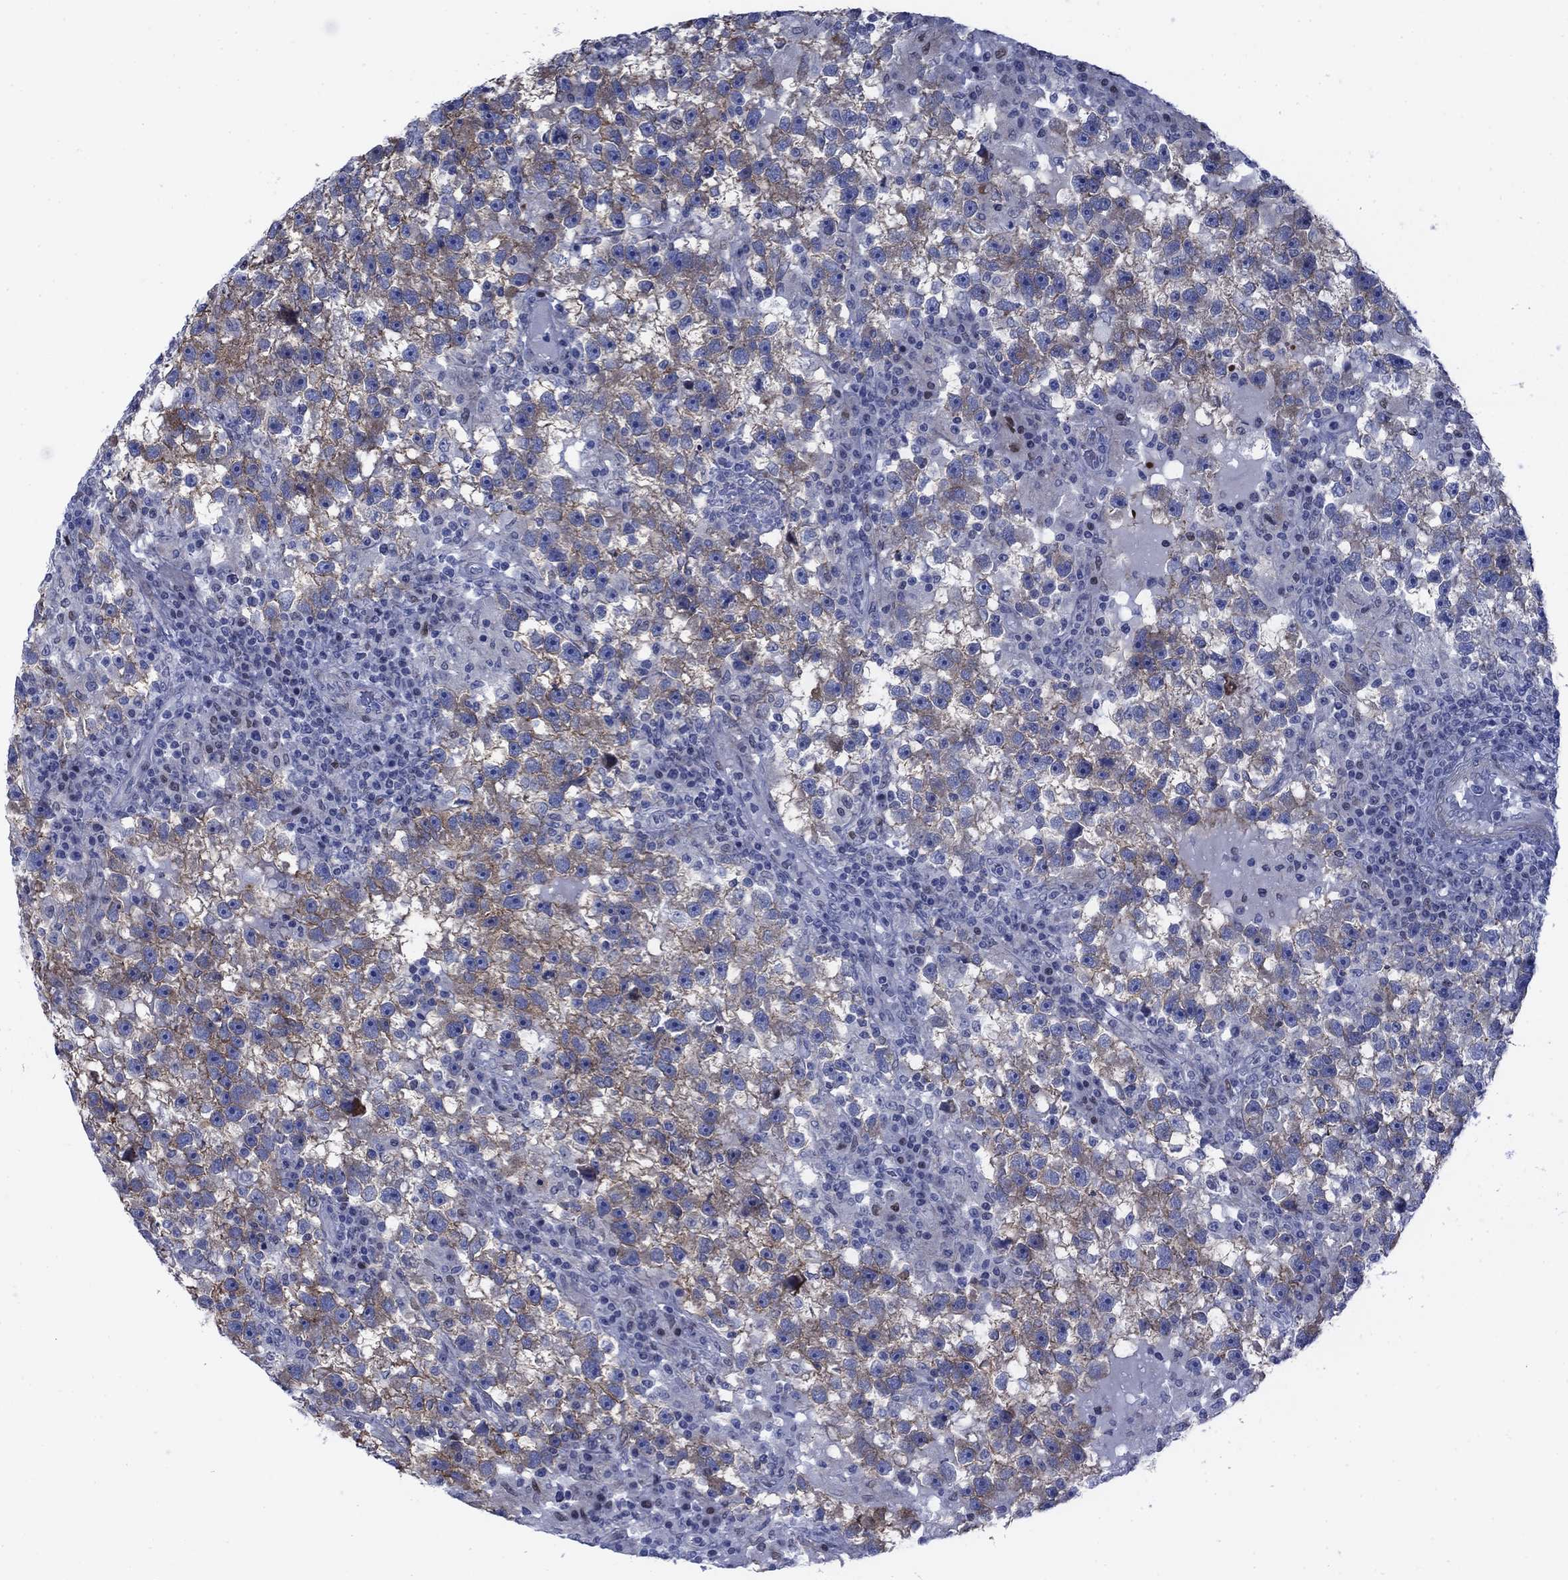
{"staining": {"intensity": "moderate", "quantity": "<25%", "location": "cytoplasmic/membranous"}, "tissue": "testis cancer", "cell_type": "Tumor cells", "image_type": "cancer", "snomed": [{"axis": "morphology", "description": "Seminoma, NOS"}, {"axis": "topography", "description": "Testis"}], "caption": "DAB (3,3'-diaminobenzidine) immunohistochemical staining of testis seminoma exhibits moderate cytoplasmic/membranous protein positivity in about <25% of tumor cells.", "gene": "MYO3A", "patient": {"sex": "male", "age": 47}}